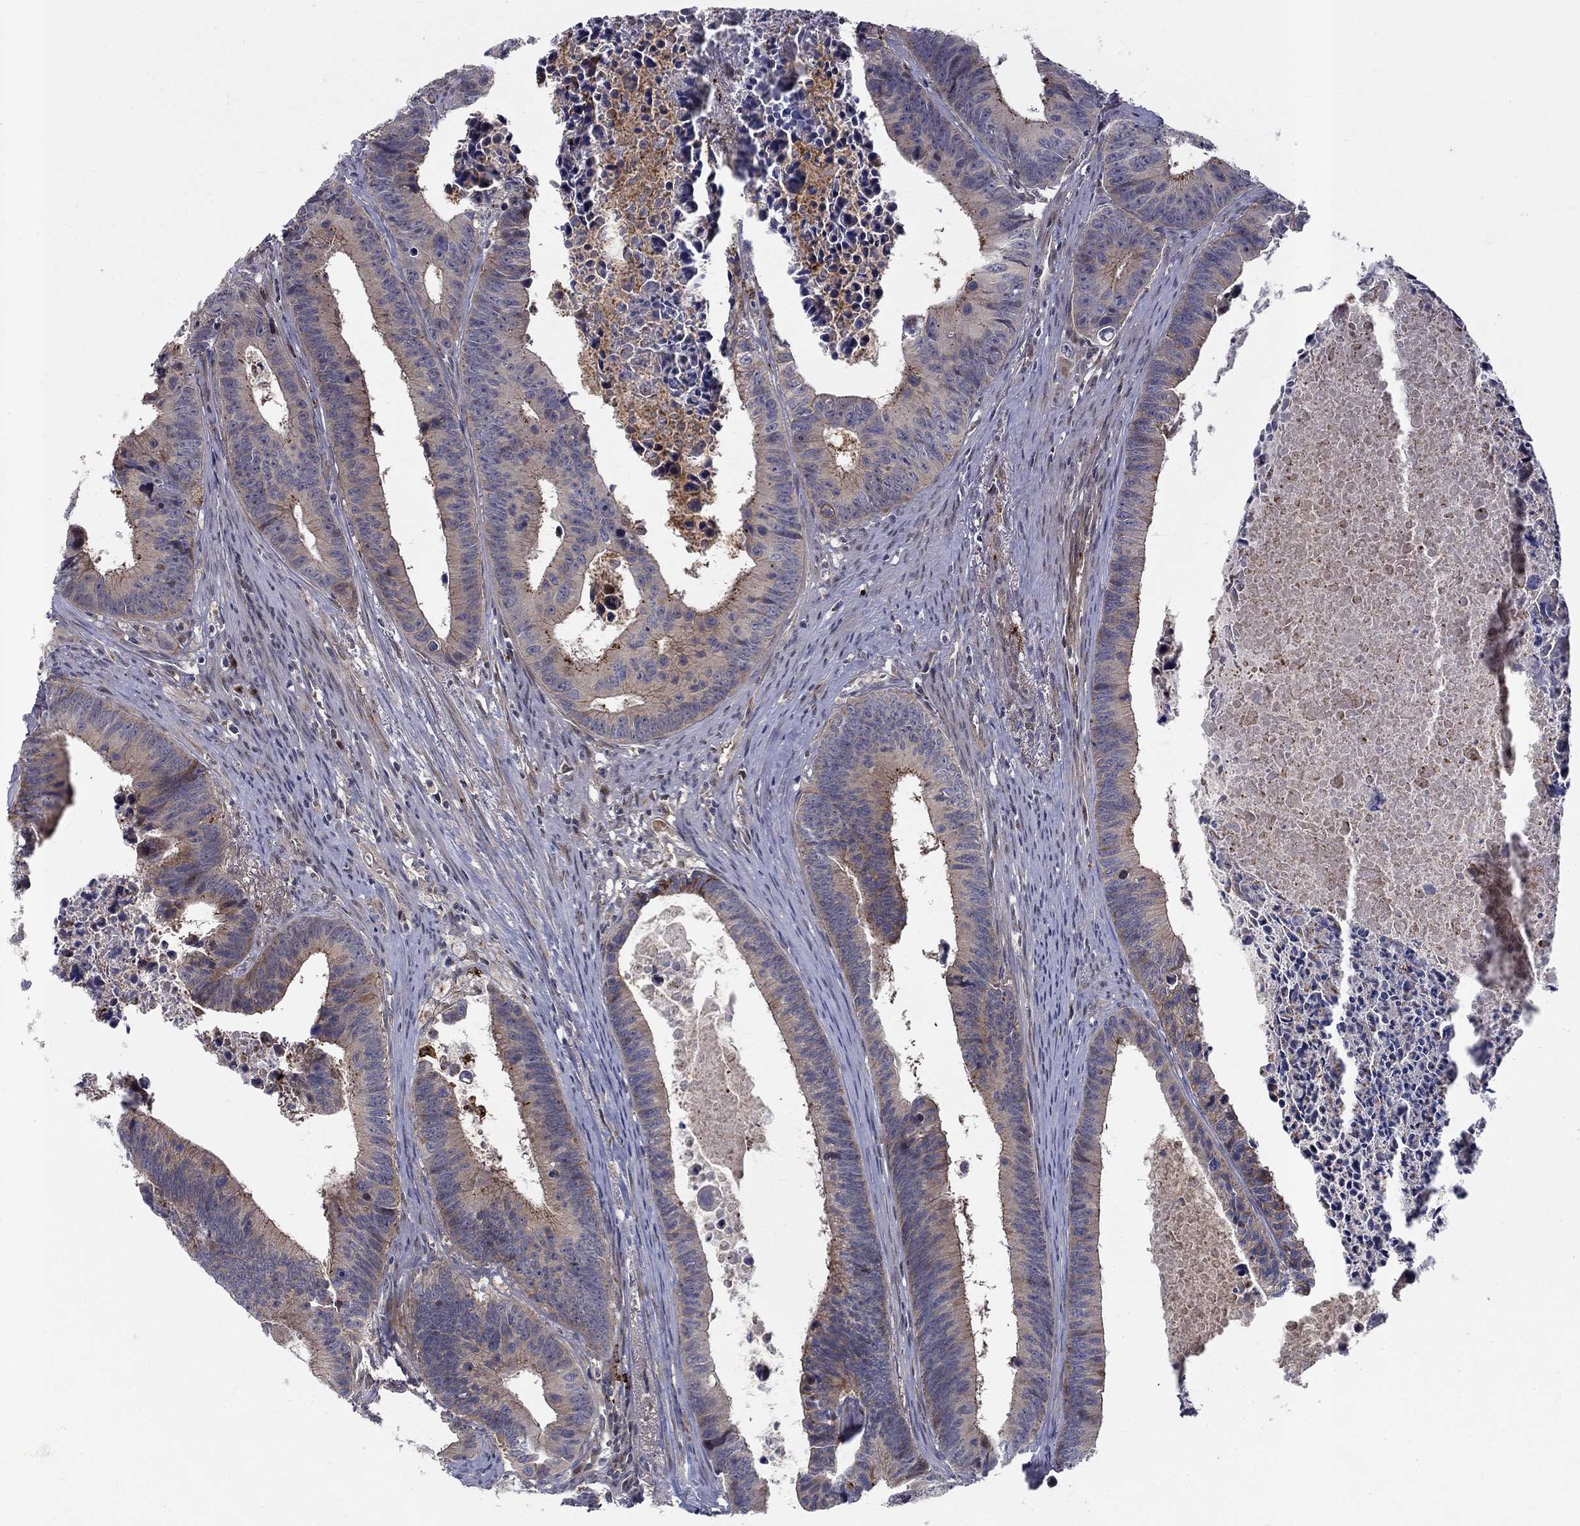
{"staining": {"intensity": "moderate", "quantity": "<25%", "location": "cytoplasmic/membranous"}, "tissue": "colorectal cancer", "cell_type": "Tumor cells", "image_type": "cancer", "snomed": [{"axis": "morphology", "description": "Adenocarcinoma, NOS"}, {"axis": "topography", "description": "Colon"}], "caption": "Immunohistochemistry (IHC) histopathology image of neoplastic tissue: human colorectal cancer stained using immunohistochemistry (IHC) exhibits low levels of moderate protein expression localized specifically in the cytoplasmic/membranous of tumor cells, appearing as a cytoplasmic/membranous brown color.", "gene": "WDR19", "patient": {"sex": "female", "age": 87}}